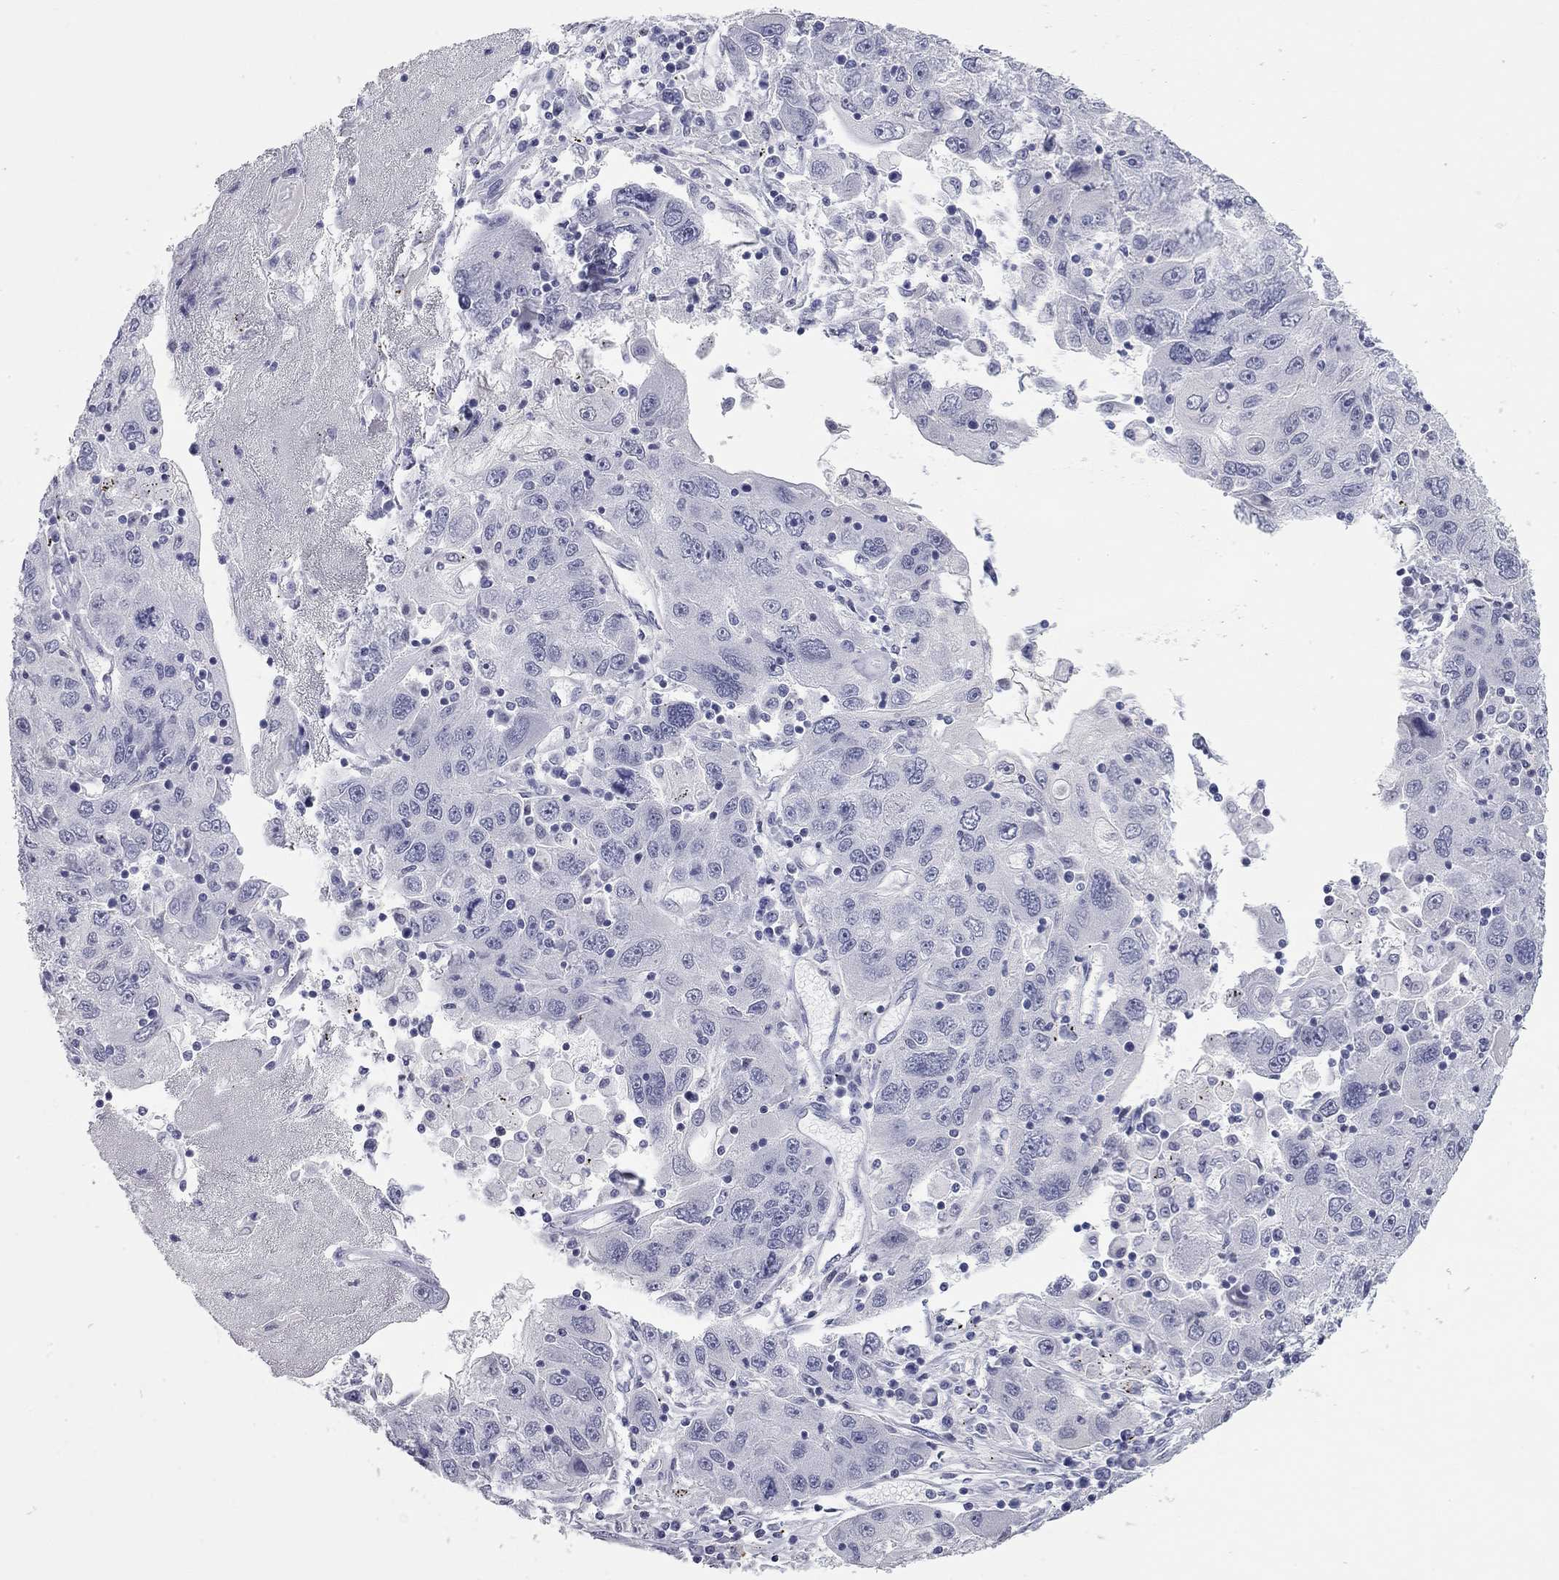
{"staining": {"intensity": "negative", "quantity": "none", "location": "none"}, "tissue": "stomach cancer", "cell_type": "Tumor cells", "image_type": "cancer", "snomed": [{"axis": "morphology", "description": "Adenocarcinoma, NOS"}, {"axis": "topography", "description": "Stomach"}], "caption": "Tumor cells are negative for brown protein staining in adenocarcinoma (stomach).", "gene": "AK8", "patient": {"sex": "male", "age": 56}}